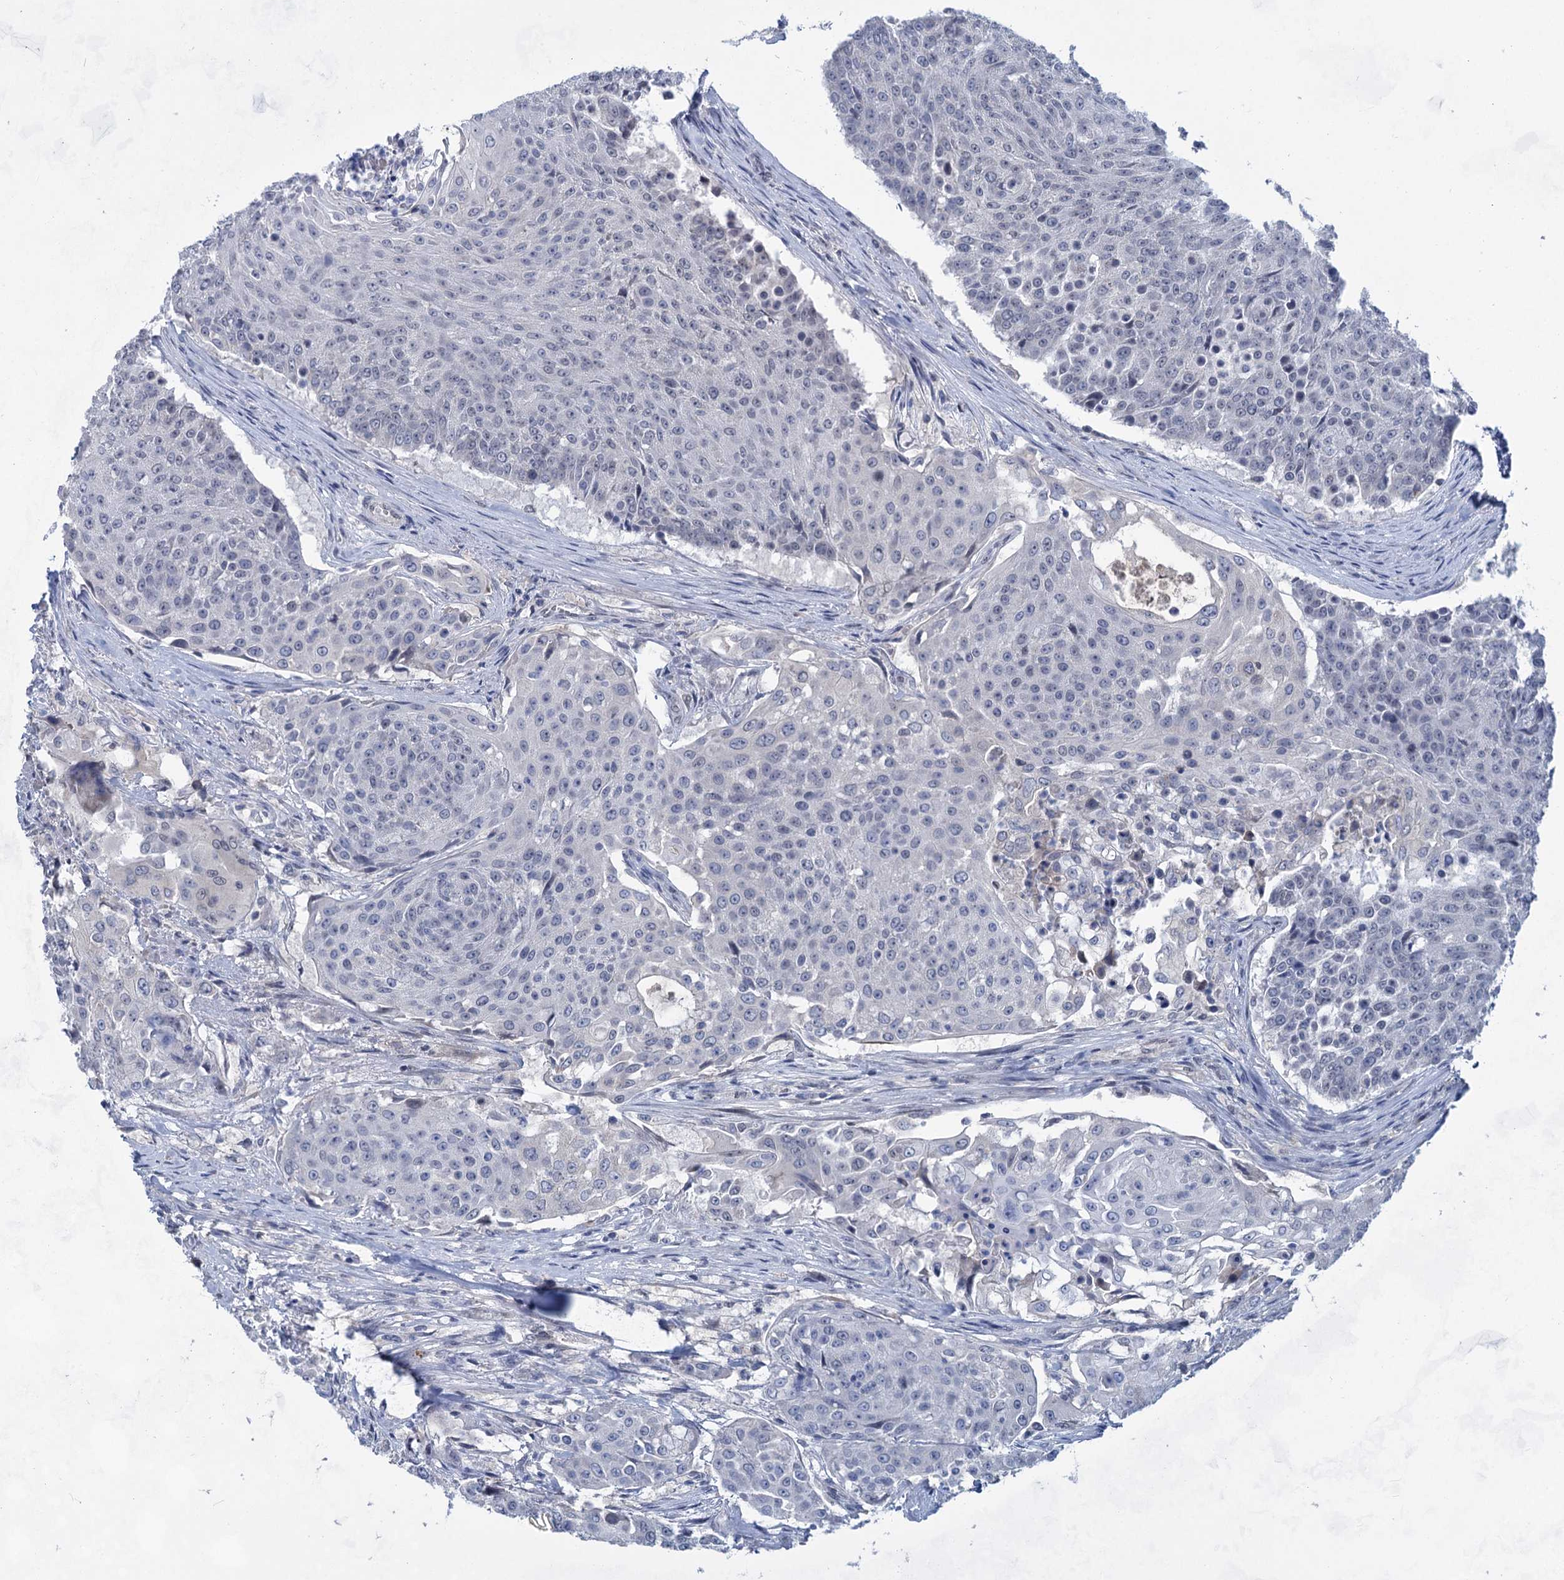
{"staining": {"intensity": "negative", "quantity": "none", "location": "none"}, "tissue": "urothelial cancer", "cell_type": "Tumor cells", "image_type": "cancer", "snomed": [{"axis": "morphology", "description": "Urothelial carcinoma, High grade"}, {"axis": "topography", "description": "Urinary bladder"}], "caption": "Immunohistochemistry micrograph of neoplastic tissue: human high-grade urothelial carcinoma stained with DAB (3,3'-diaminobenzidine) shows no significant protein expression in tumor cells. The staining was performed using DAB to visualize the protein expression in brown, while the nuclei were stained in blue with hematoxylin (Magnification: 20x).", "gene": "TTC17", "patient": {"sex": "female", "age": 63}}